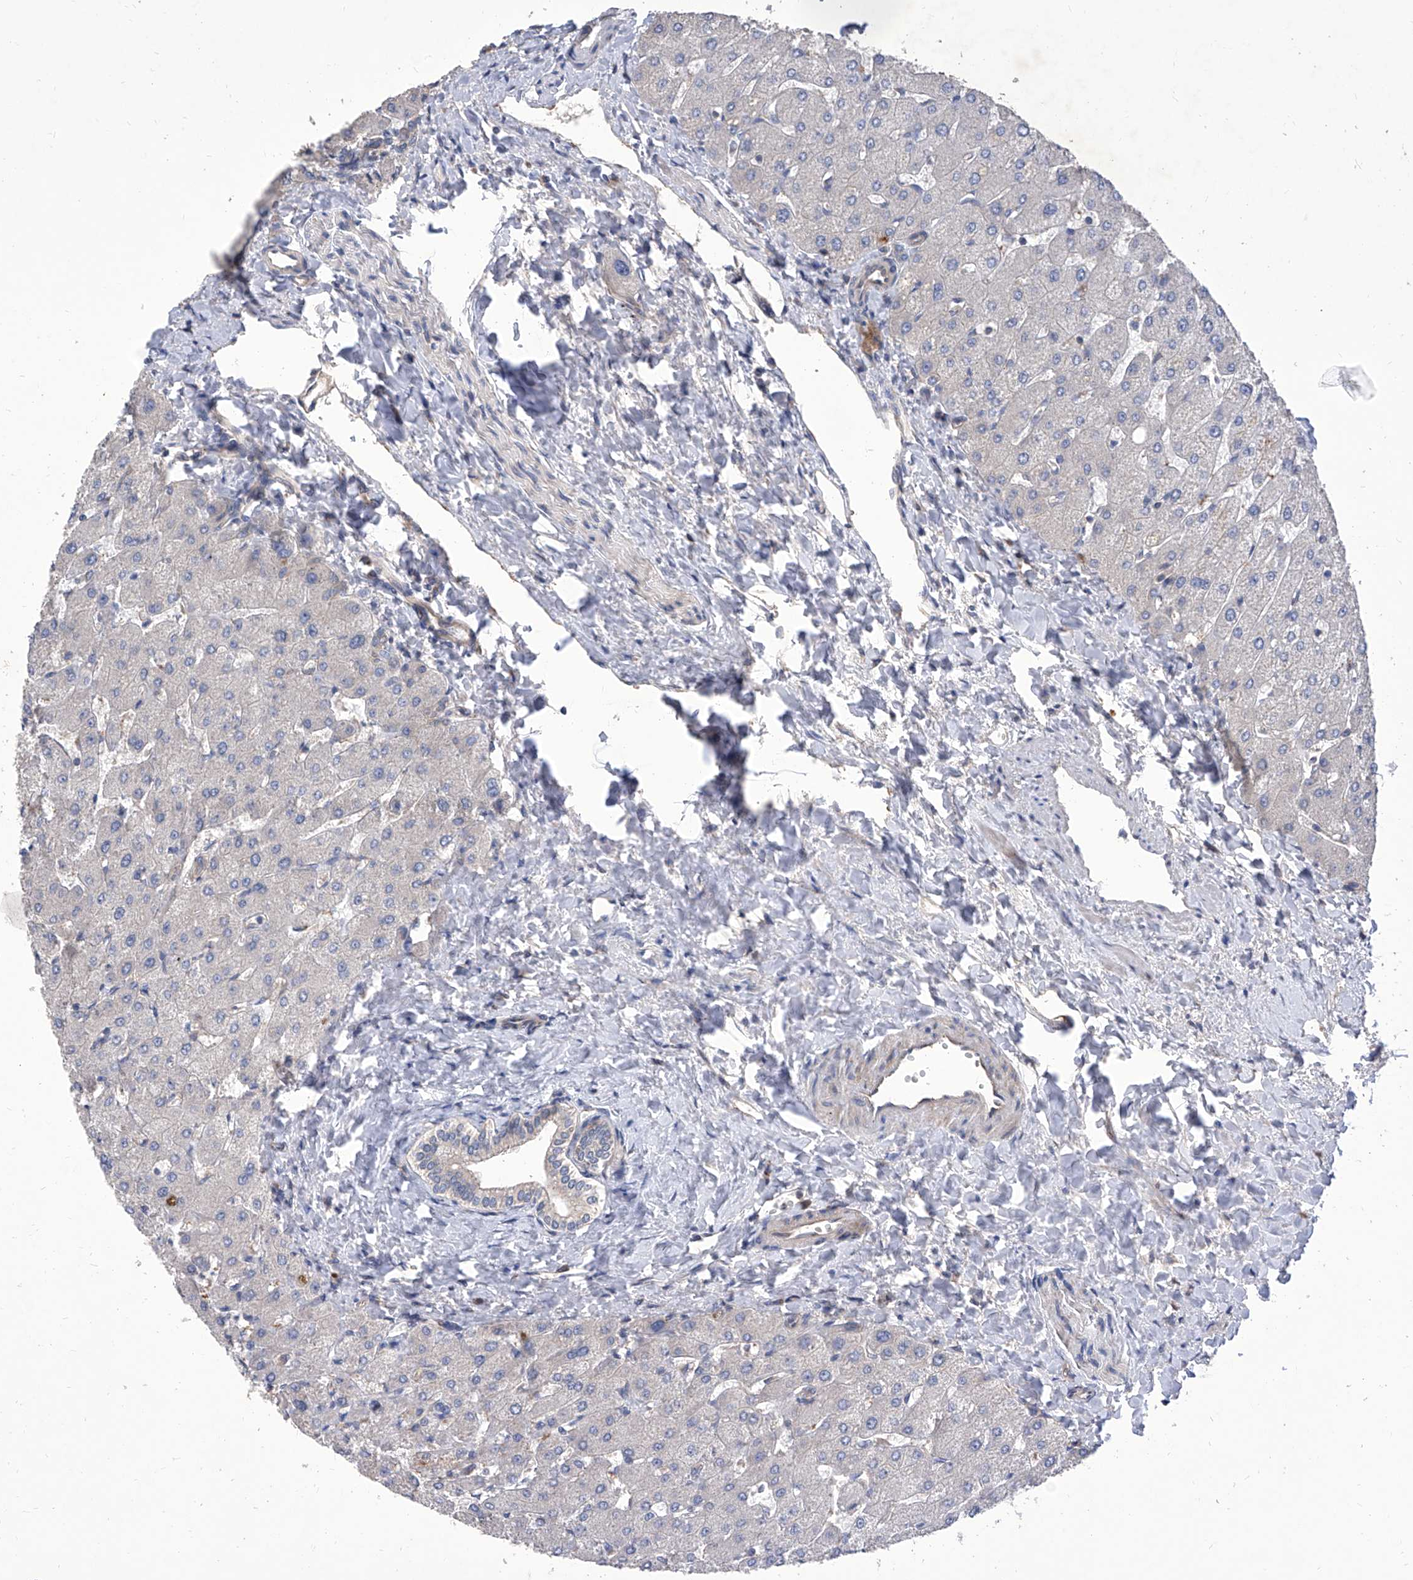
{"staining": {"intensity": "negative", "quantity": "none", "location": "none"}, "tissue": "liver", "cell_type": "Cholangiocytes", "image_type": "normal", "snomed": [{"axis": "morphology", "description": "Normal tissue, NOS"}, {"axis": "topography", "description": "Liver"}], "caption": "The immunohistochemistry image has no significant positivity in cholangiocytes of liver.", "gene": "TJAP1", "patient": {"sex": "male", "age": 55}}